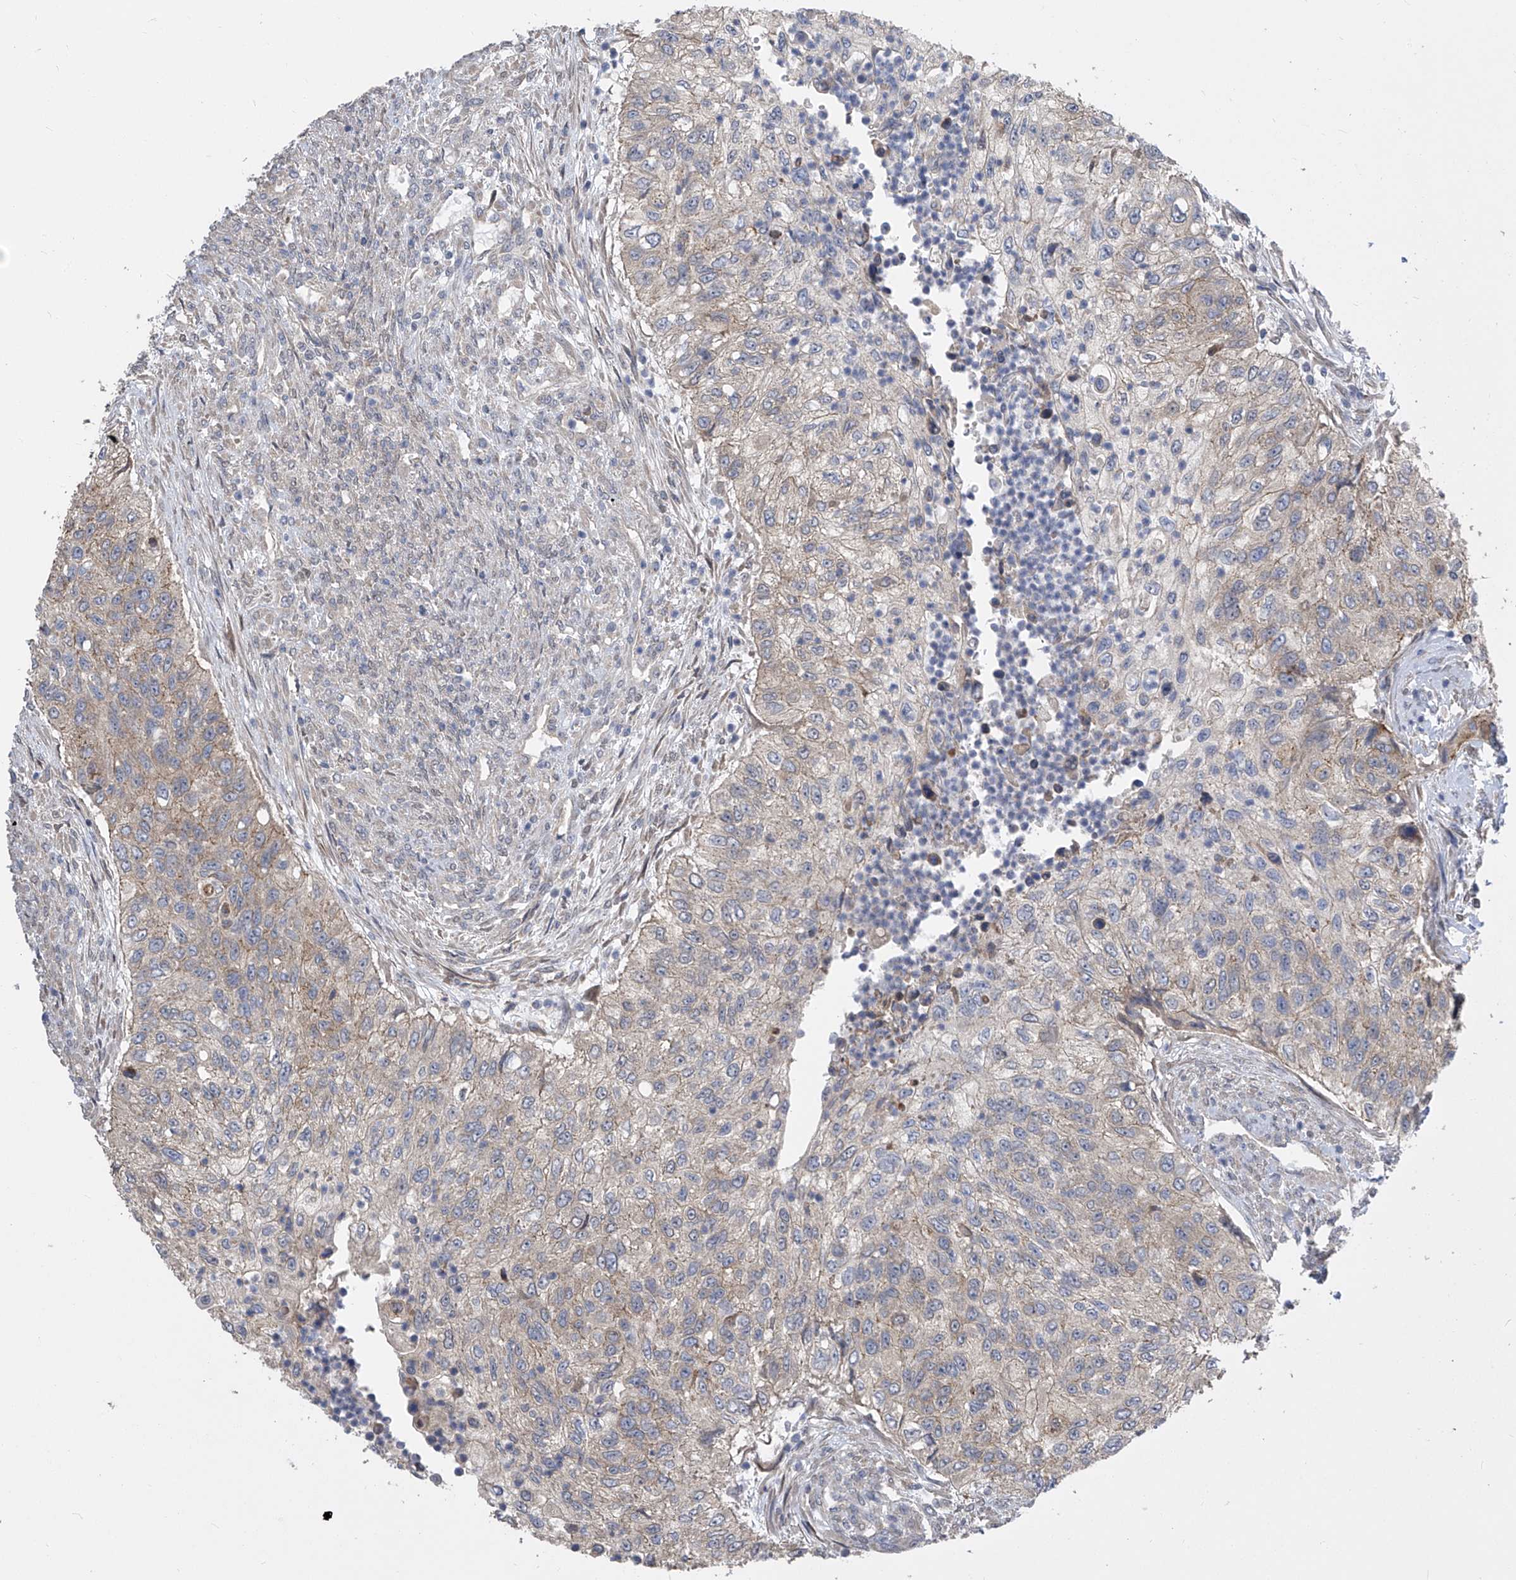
{"staining": {"intensity": "weak", "quantity": "25%-75%", "location": "cytoplasmic/membranous"}, "tissue": "urothelial cancer", "cell_type": "Tumor cells", "image_type": "cancer", "snomed": [{"axis": "morphology", "description": "Urothelial carcinoma, High grade"}, {"axis": "topography", "description": "Urinary bladder"}], "caption": "About 25%-75% of tumor cells in human urothelial cancer reveal weak cytoplasmic/membranous protein staining as visualized by brown immunohistochemical staining.", "gene": "CETN2", "patient": {"sex": "female", "age": 60}}